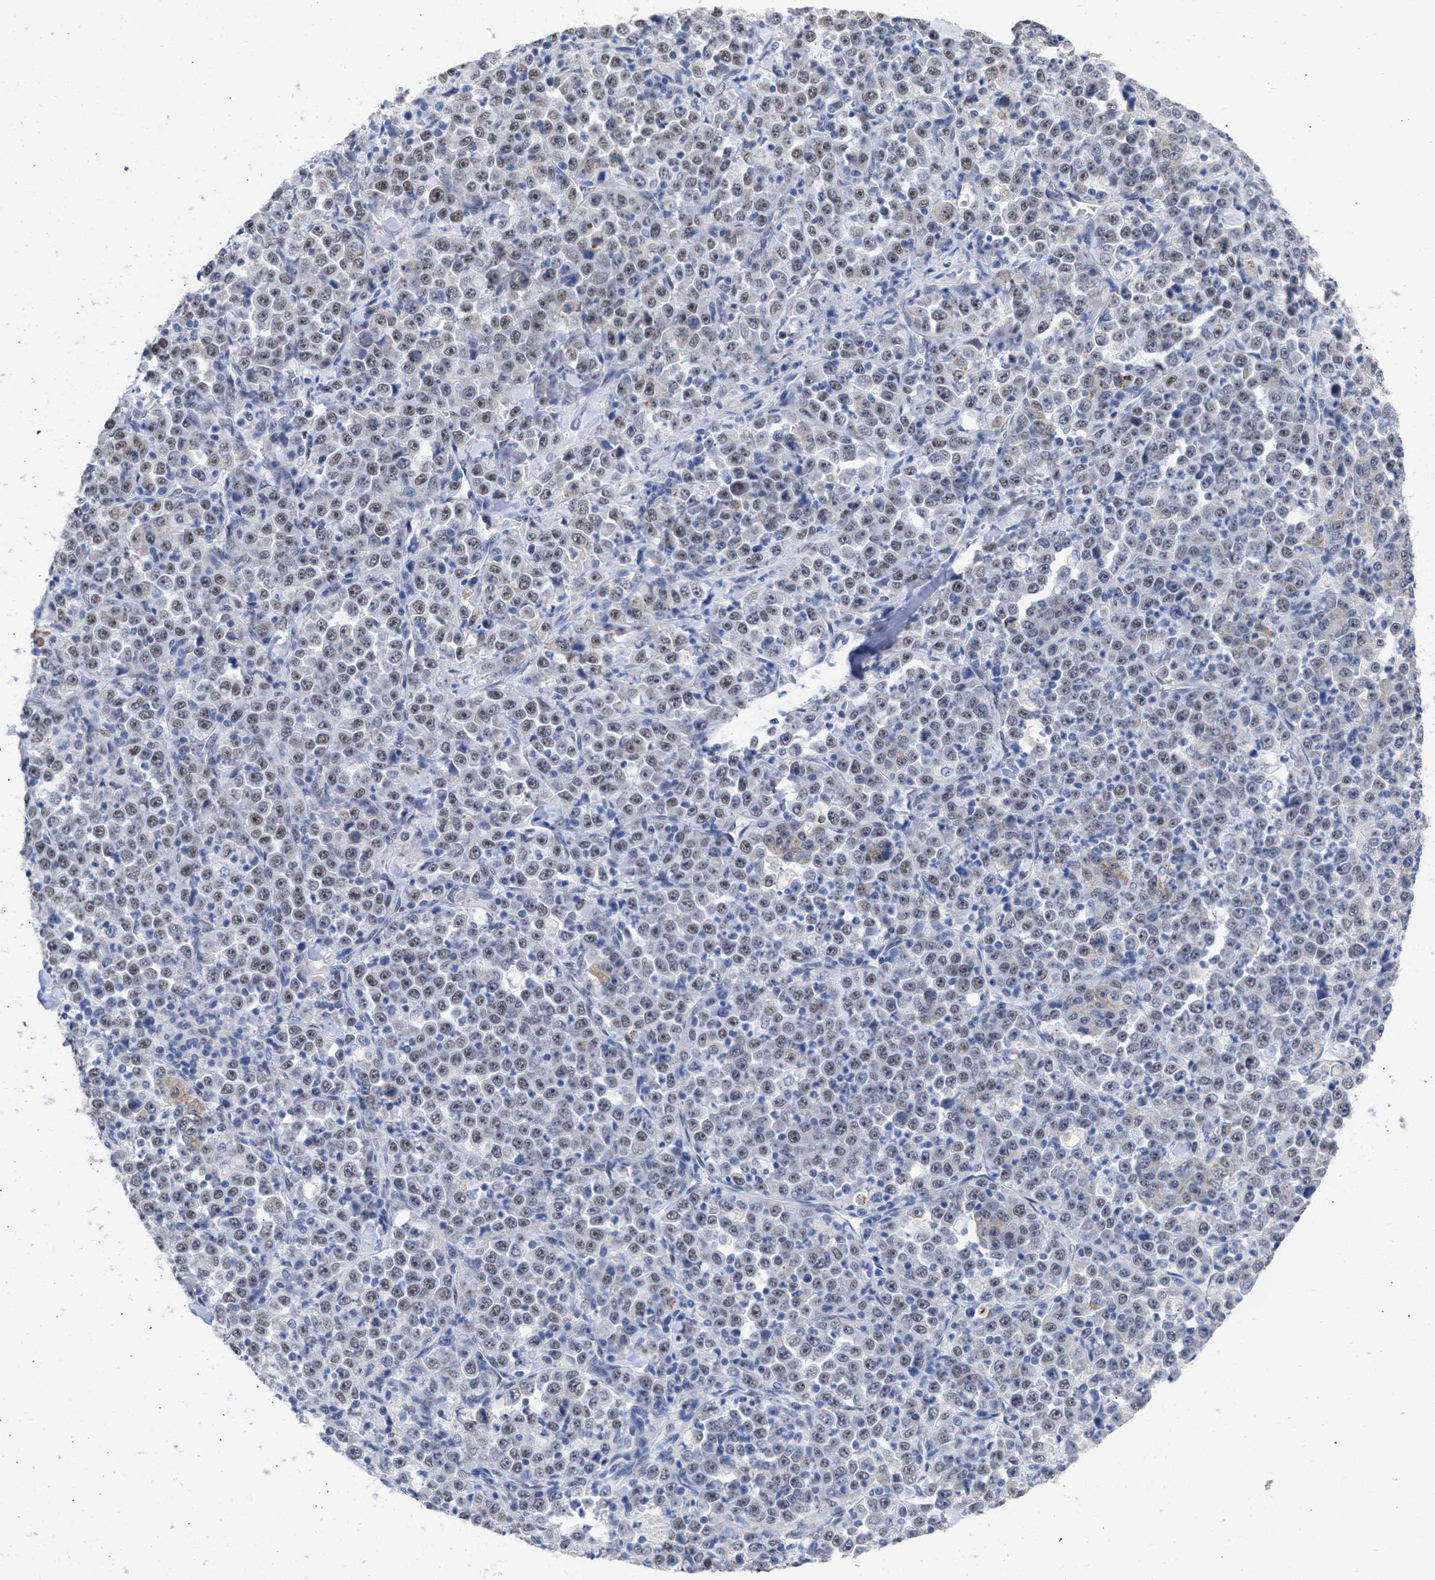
{"staining": {"intensity": "moderate", "quantity": ">75%", "location": "cytoplasmic/membranous,nuclear"}, "tissue": "stomach cancer", "cell_type": "Tumor cells", "image_type": "cancer", "snomed": [{"axis": "morphology", "description": "Normal tissue, NOS"}, {"axis": "morphology", "description": "Adenocarcinoma, NOS"}, {"axis": "topography", "description": "Stomach, upper"}, {"axis": "topography", "description": "Stomach"}], "caption": "Immunohistochemical staining of stomach cancer (adenocarcinoma) displays moderate cytoplasmic/membranous and nuclear protein staining in about >75% of tumor cells. Using DAB (brown) and hematoxylin (blue) stains, captured at high magnification using brightfield microscopy.", "gene": "DDX41", "patient": {"sex": "male", "age": 59}}